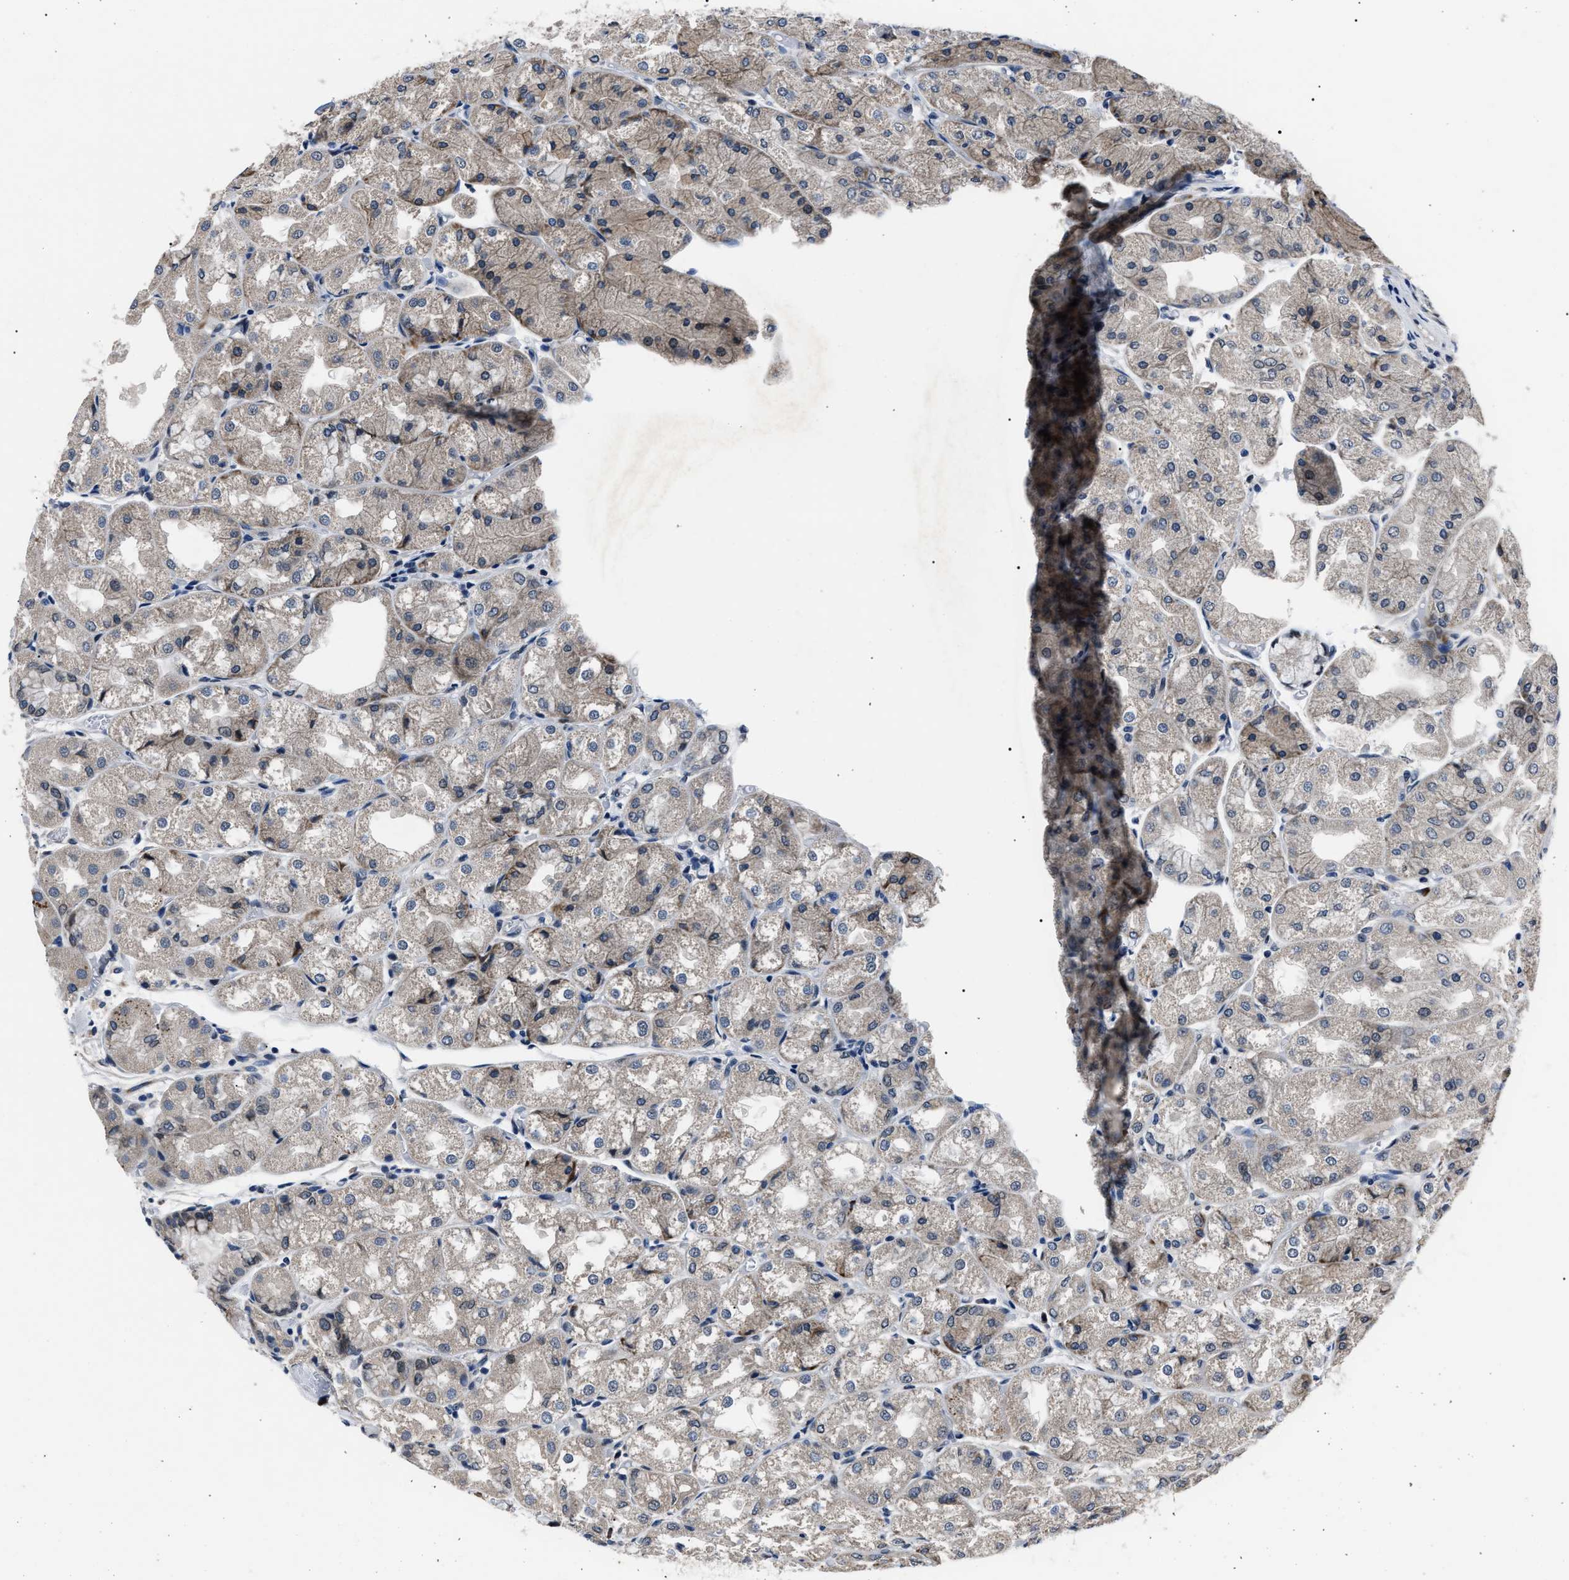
{"staining": {"intensity": "moderate", "quantity": ">75%", "location": "cytoplasmic/membranous"}, "tissue": "stomach", "cell_type": "Glandular cells", "image_type": "normal", "snomed": [{"axis": "morphology", "description": "Normal tissue, NOS"}, {"axis": "topography", "description": "Stomach, upper"}], "caption": "Stomach stained with a brown dye exhibits moderate cytoplasmic/membranous positive expression in about >75% of glandular cells.", "gene": "LRRC14", "patient": {"sex": "male", "age": 72}}